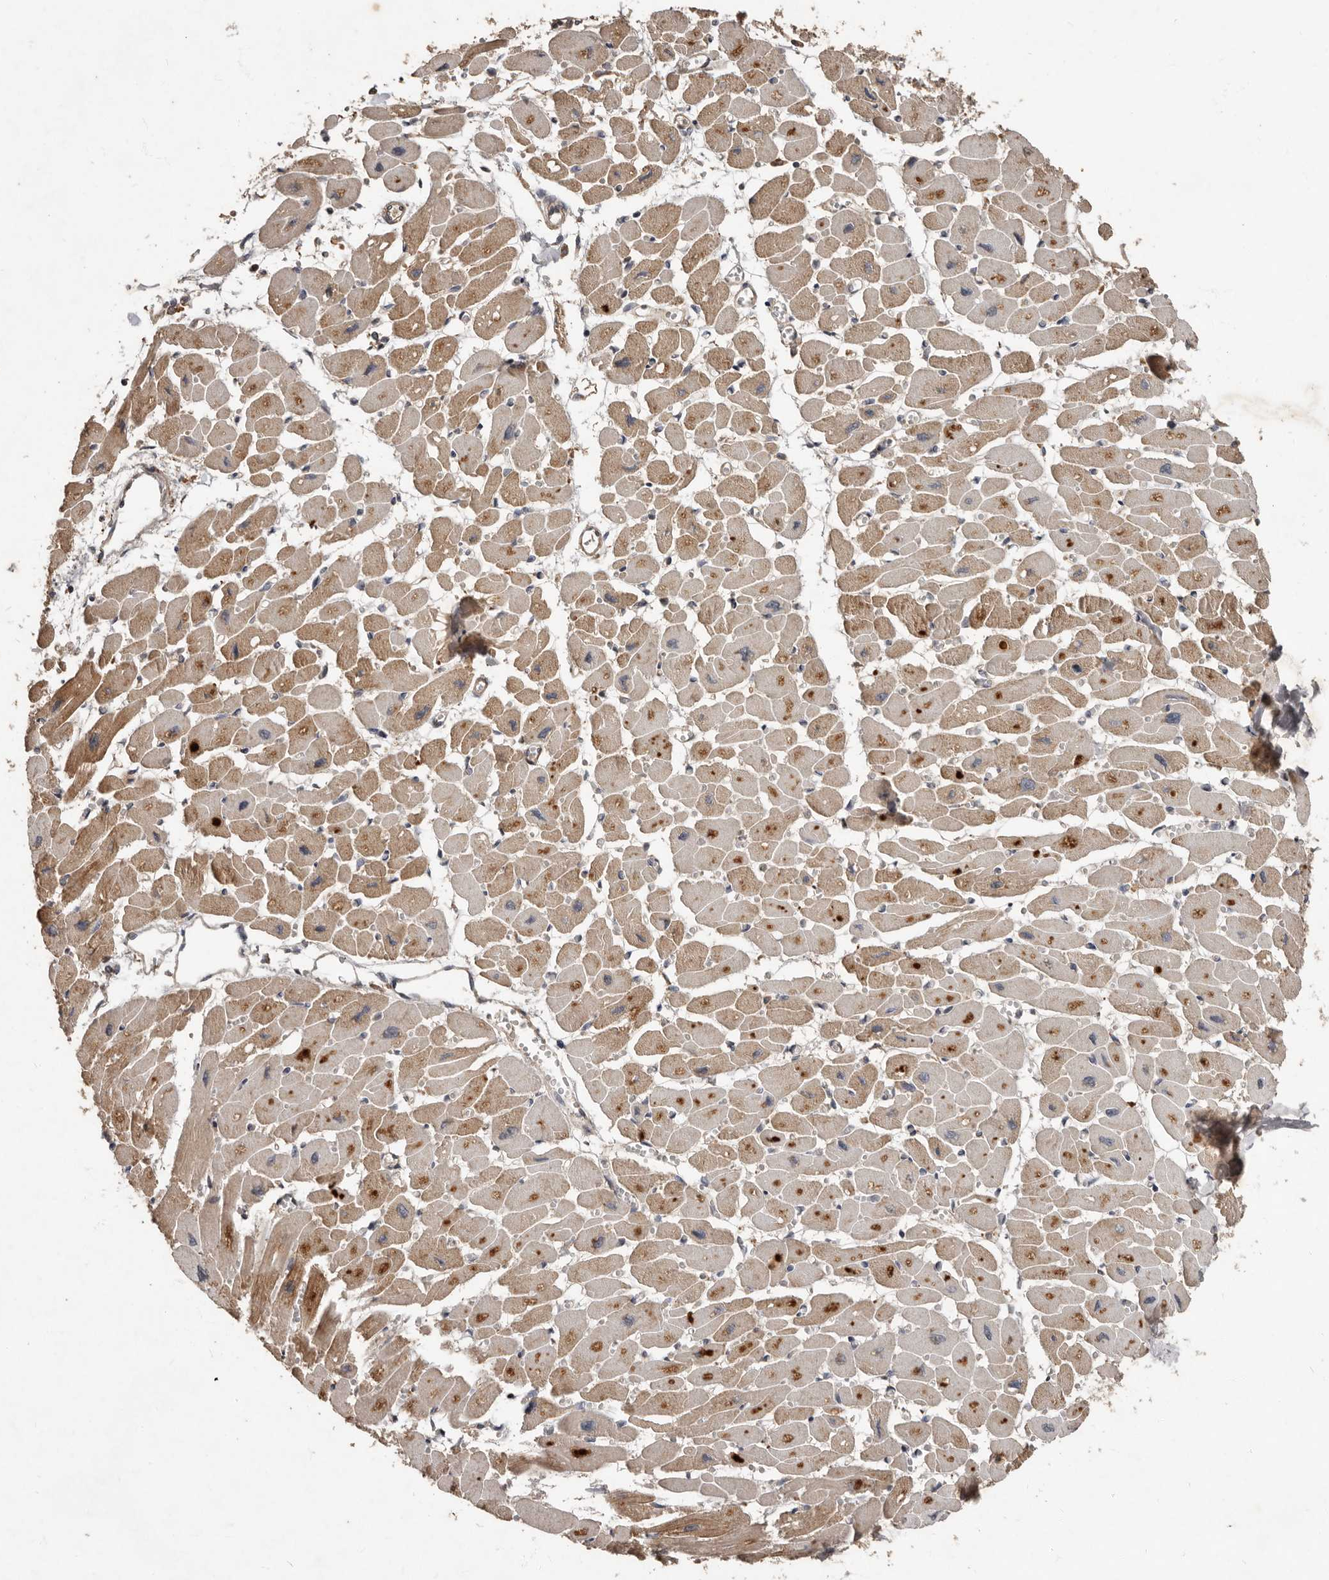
{"staining": {"intensity": "moderate", "quantity": ">75%", "location": "cytoplasmic/membranous"}, "tissue": "heart muscle", "cell_type": "Cardiomyocytes", "image_type": "normal", "snomed": [{"axis": "morphology", "description": "Normal tissue, NOS"}, {"axis": "topography", "description": "Heart"}], "caption": "A high-resolution image shows IHC staining of normal heart muscle, which shows moderate cytoplasmic/membranous positivity in approximately >75% of cardiomyocytes.", "gene": "KIF26B", "patient": {"sex": "female", "age": 54}}